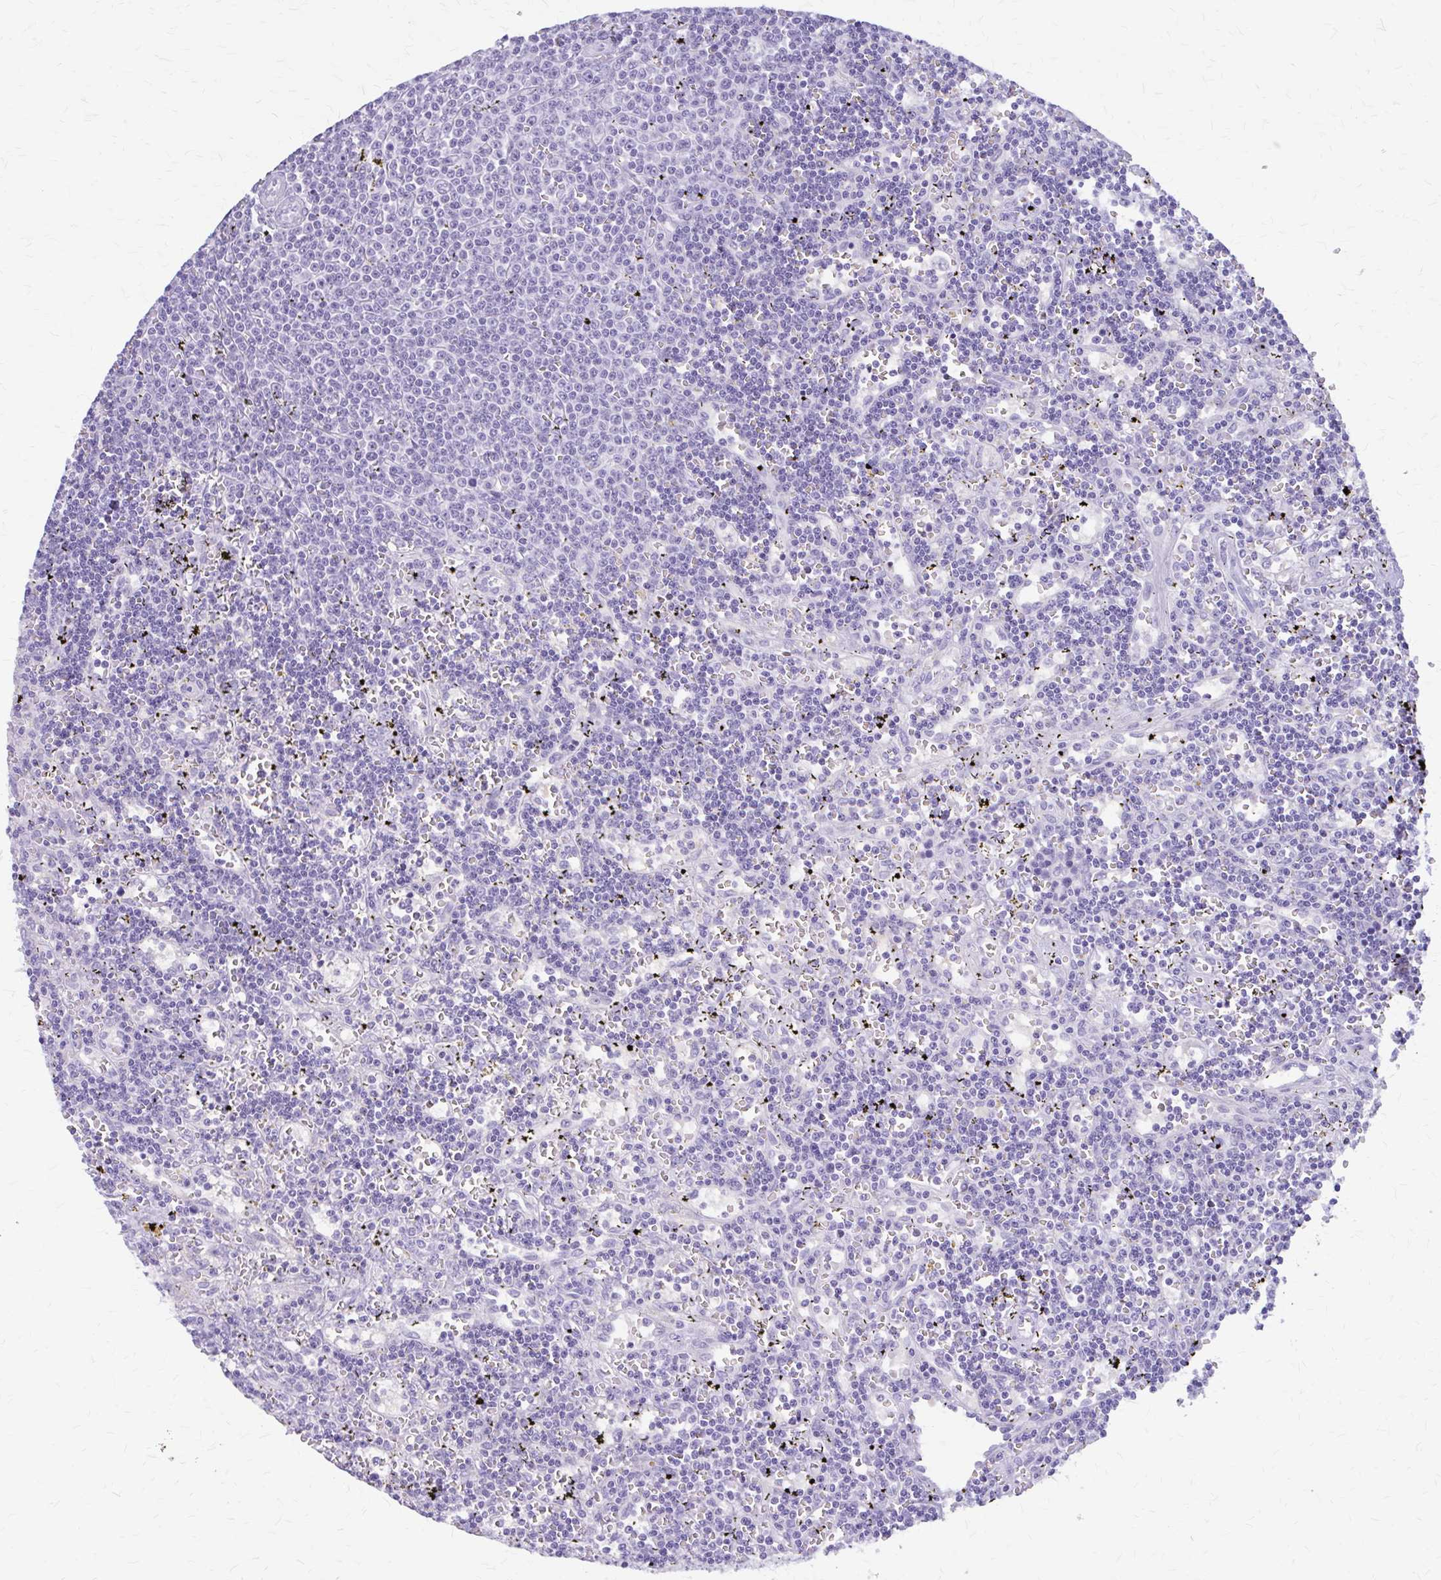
{"staining": {"intensity": "negative", "quantity": "none", "location": "none"}, "tissue": "lymphoma", "cell_type": "Tumor cells", "image_type": "cancer", "snomed": [{"axis": "morphology", "description": "Malignant lymphoma, non-Hodgkin's type, Low grade"}, {"axis": "topography", "description": "Spleen"}], "caption": "This is an immunohistochemistry (IHC) image of human malignant lymphoma, non-Hodgkin's type (low-grade). There is no staining in tumor cells.", "gene": "KLHDC7A", "patient": {"sex": "male", "age": 60}}